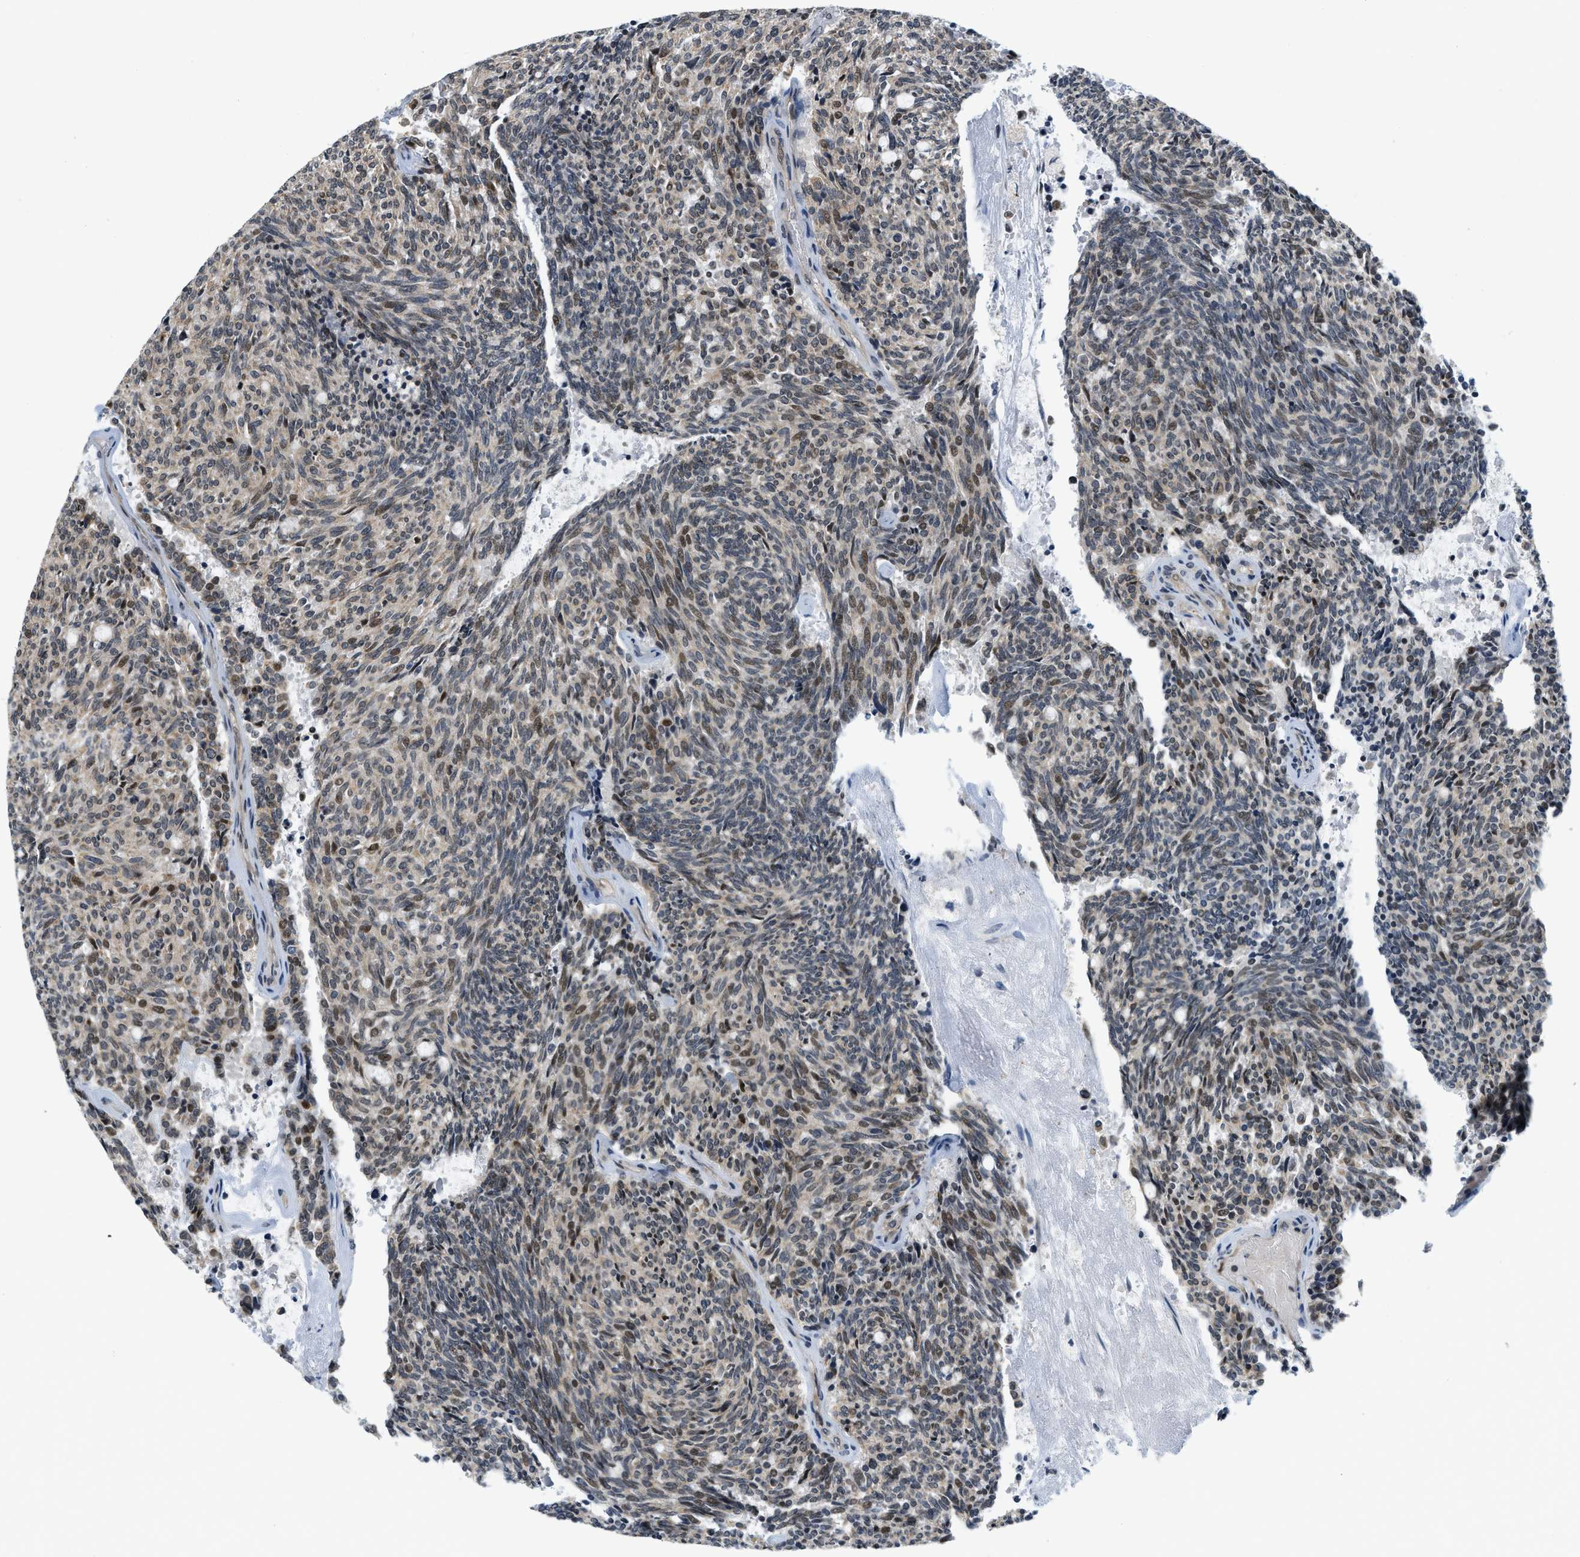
{"staining": {"intensity": "moderate", "quantity": "<25%", "location": "cytoplasmic/membranous,nuclear"}, "tissue": "carcinoid", "cell_type": "Tumor cells", "image_type": "cancer", "snomed": [{"axis": "morphology", "description": "Carcinoid, malignant, NOS"}, {"axis": "topography", "description": "Pancreas"}], "caption": "Immunohistochemistry (IHC) (DAB (3,3'-diaminobenzidine)) staining of carcinoid demonstrates moderate cytoplasmic/membranous and nuclear protein positivity in approximately <25% of tumor cells.", "gene": "KMT2A", "patient": {"sex": "female", "age": 54}}